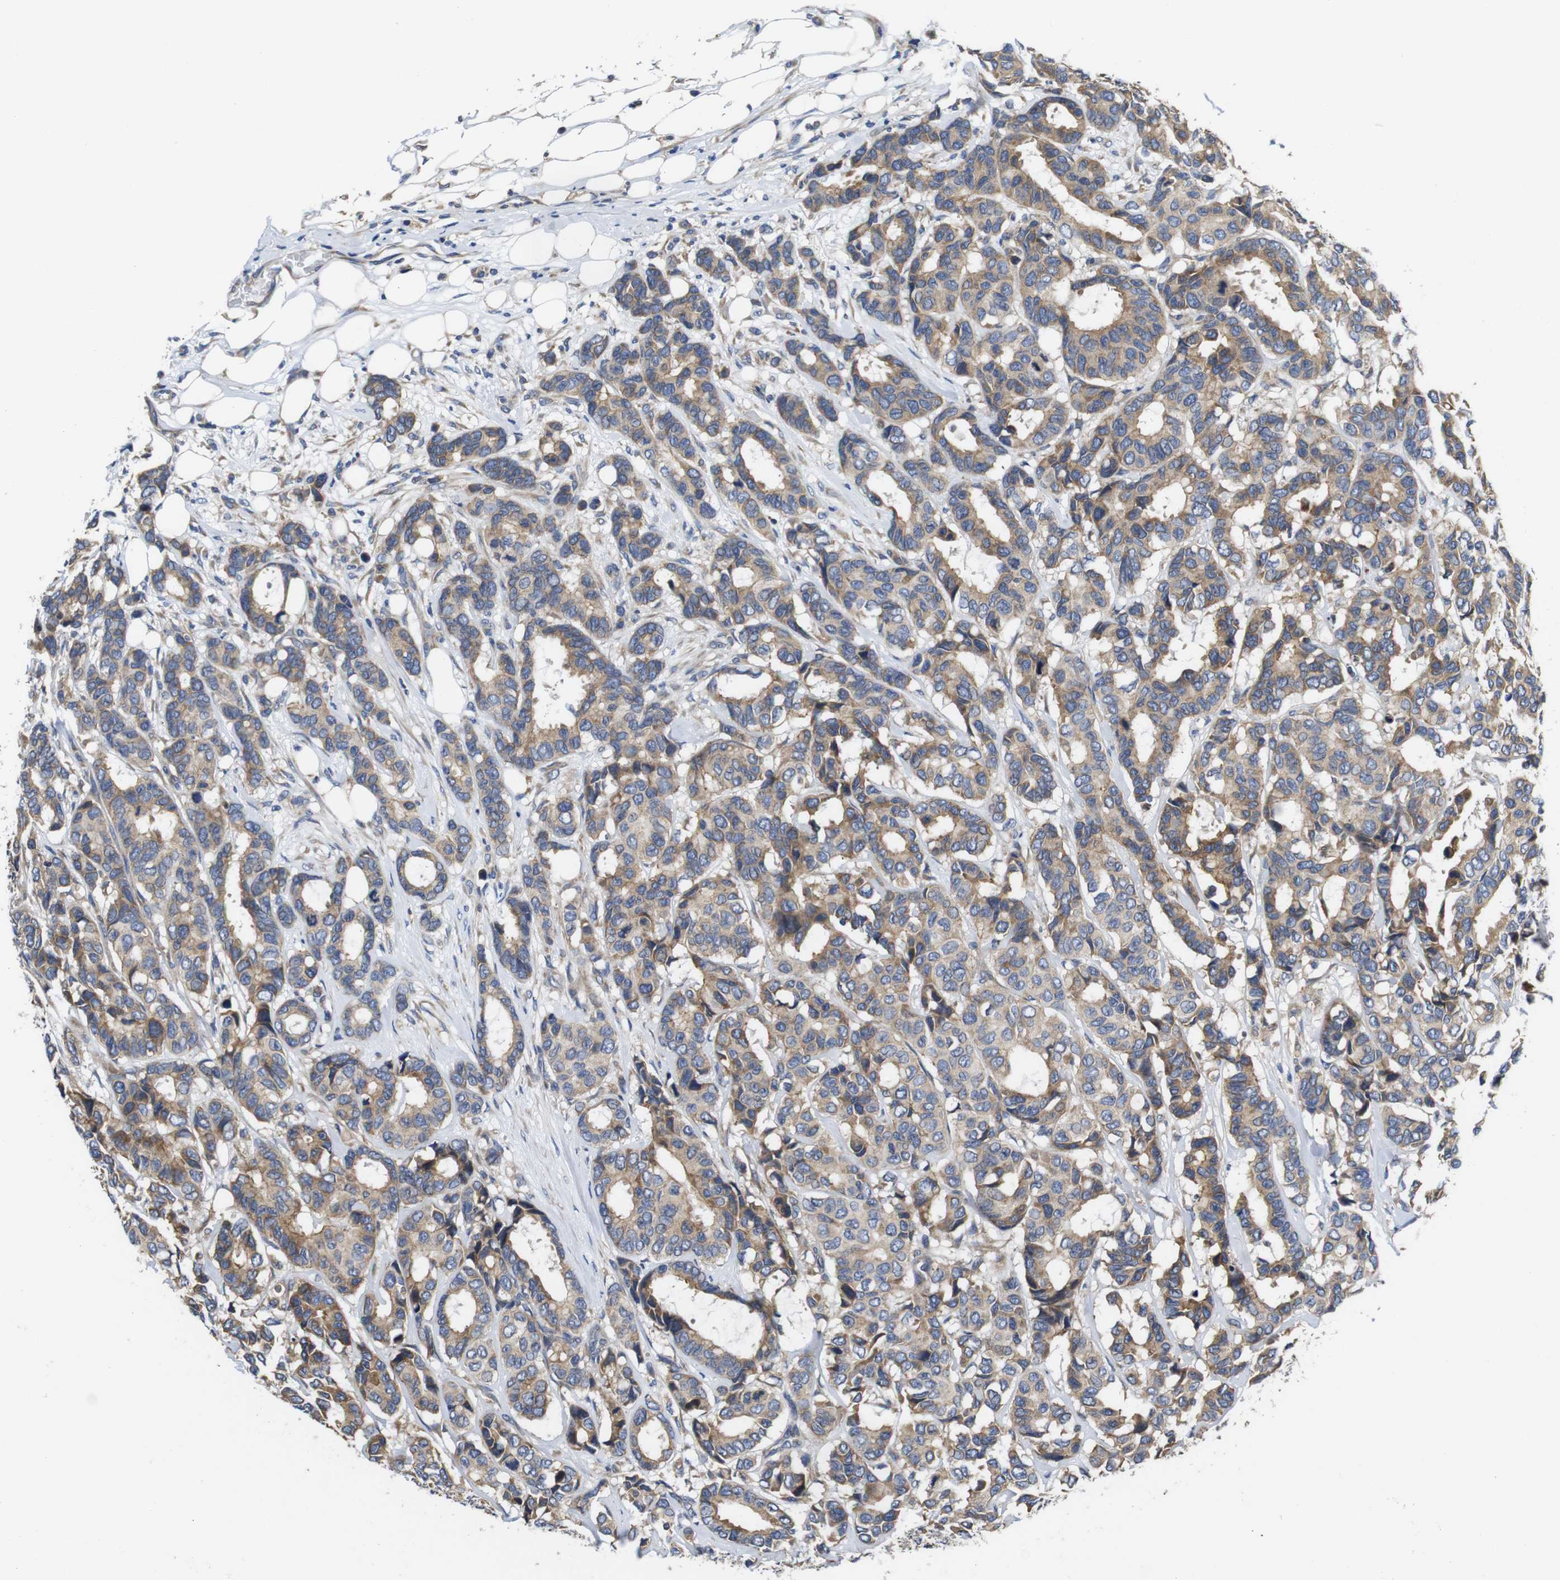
{"staining": {"intensity": "moderate", "quantity": ">75%", "location": "cytoplasmic/membranous"}, "tissue": "breast cancer", "cell_type": "Tumor cells", "image_type": "cancer", "snomed": [{"axis": "morphology", "description": "Duct carcinoma"}, {"axis": "topography", "description": "Breast"}], "caption": "About >75% of tumor cells in human intraductal carcinoma (breast) demonstrate moderate cytoplasmic/membranous protein expression as visualized by brown immunohistochemical staining.", "gene": "MARCHF7", "patient": {"sex": "female", "age": 87}}